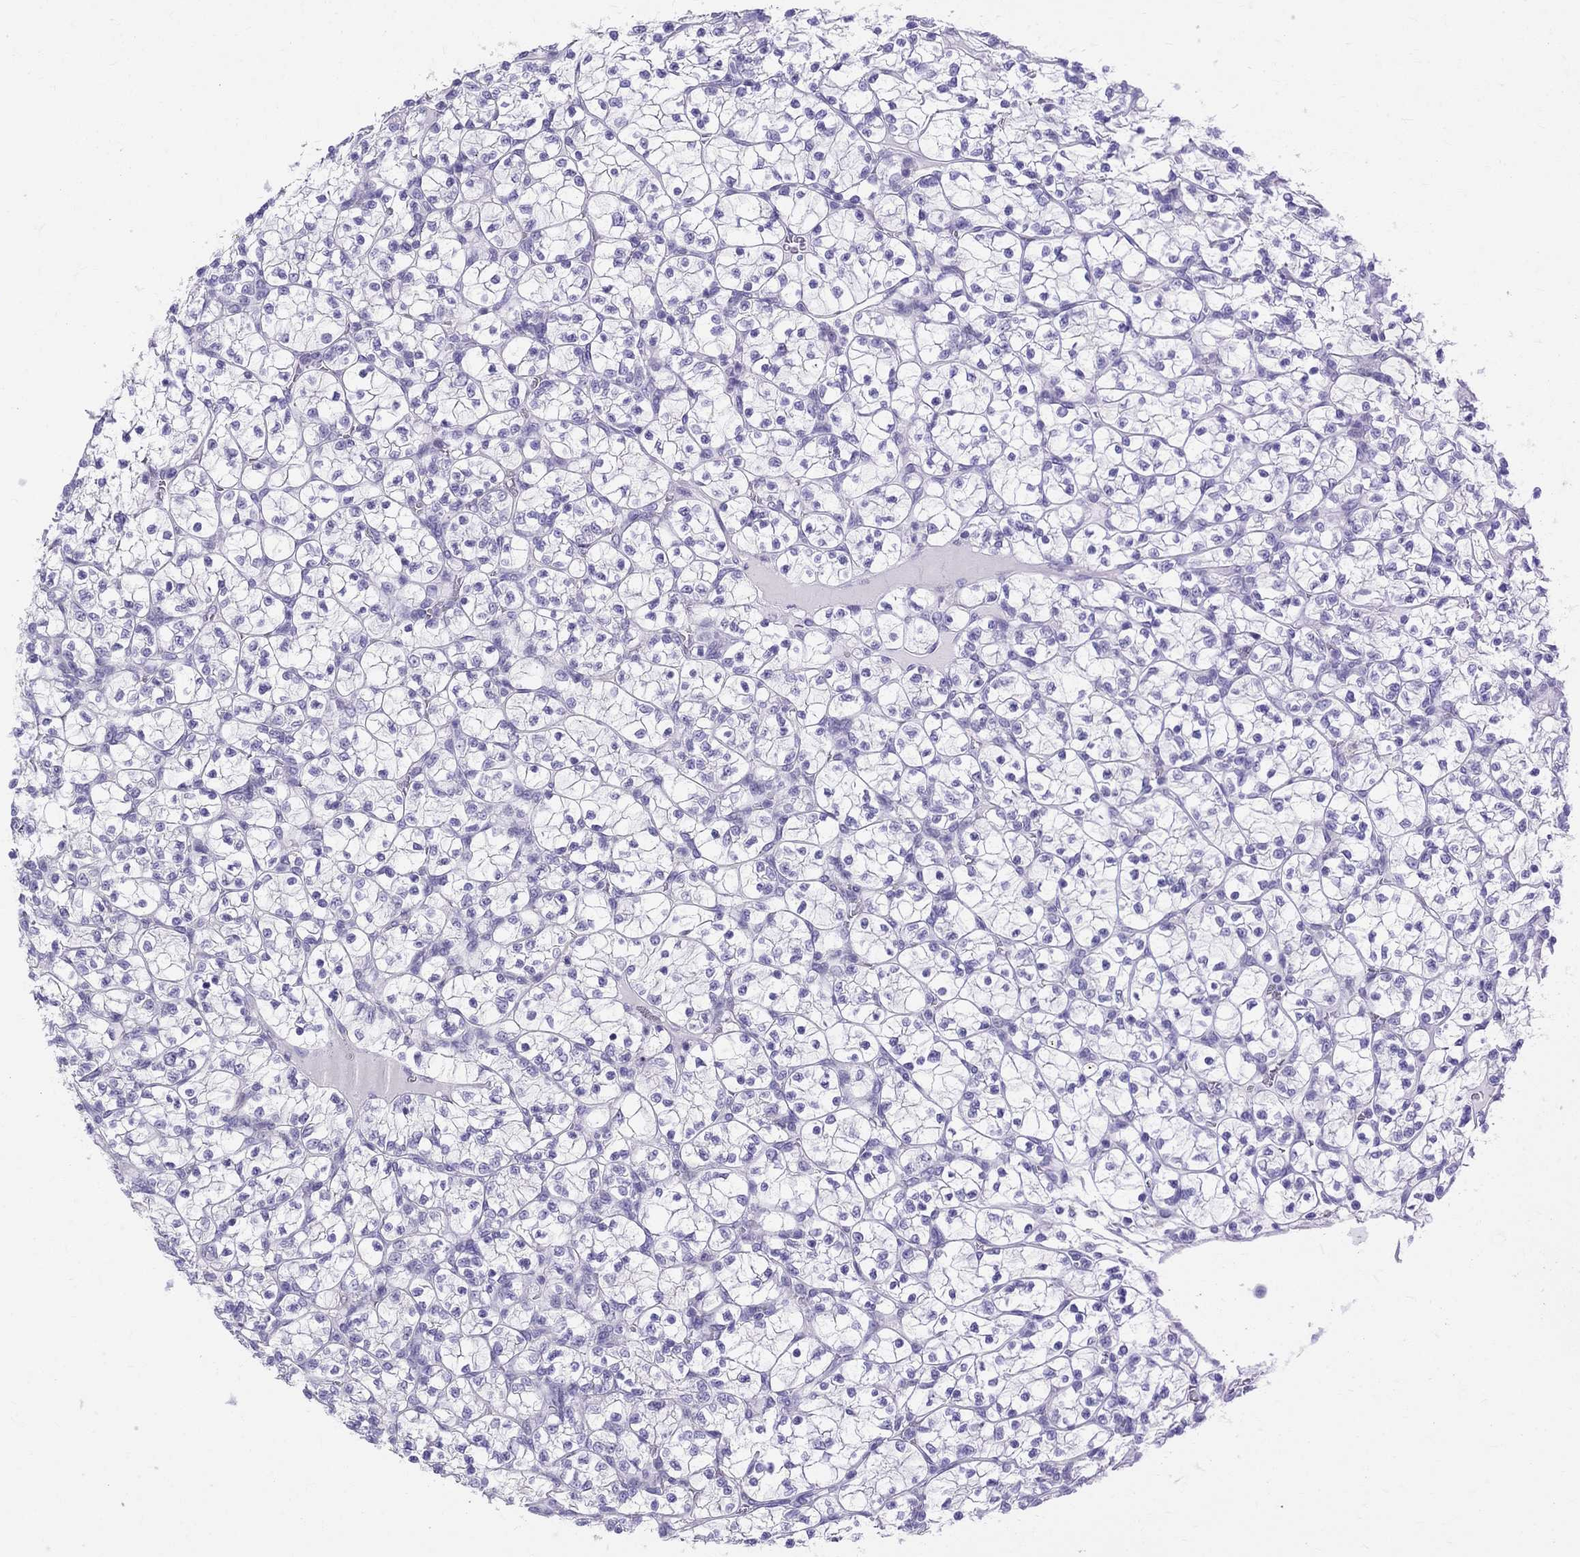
{"staining": {"intensity": "negative", "quantity": "none", "location": "none"}, "tissue": "renal cancer", "cell_type": "Tumor cells", "image_type": "cancer", "snomed": [{"axis": "morphology", "description": "Adenocarcinoma, NOS"}, {"axis": "topography", "description": "Kidney"}], "caption": "Micrograph shows no significant protein expression in tumor cells of renal cancer (adenocarcinoma).", "gene": "MAGEB6", "patient": {"sex": "female", "age": 89}}